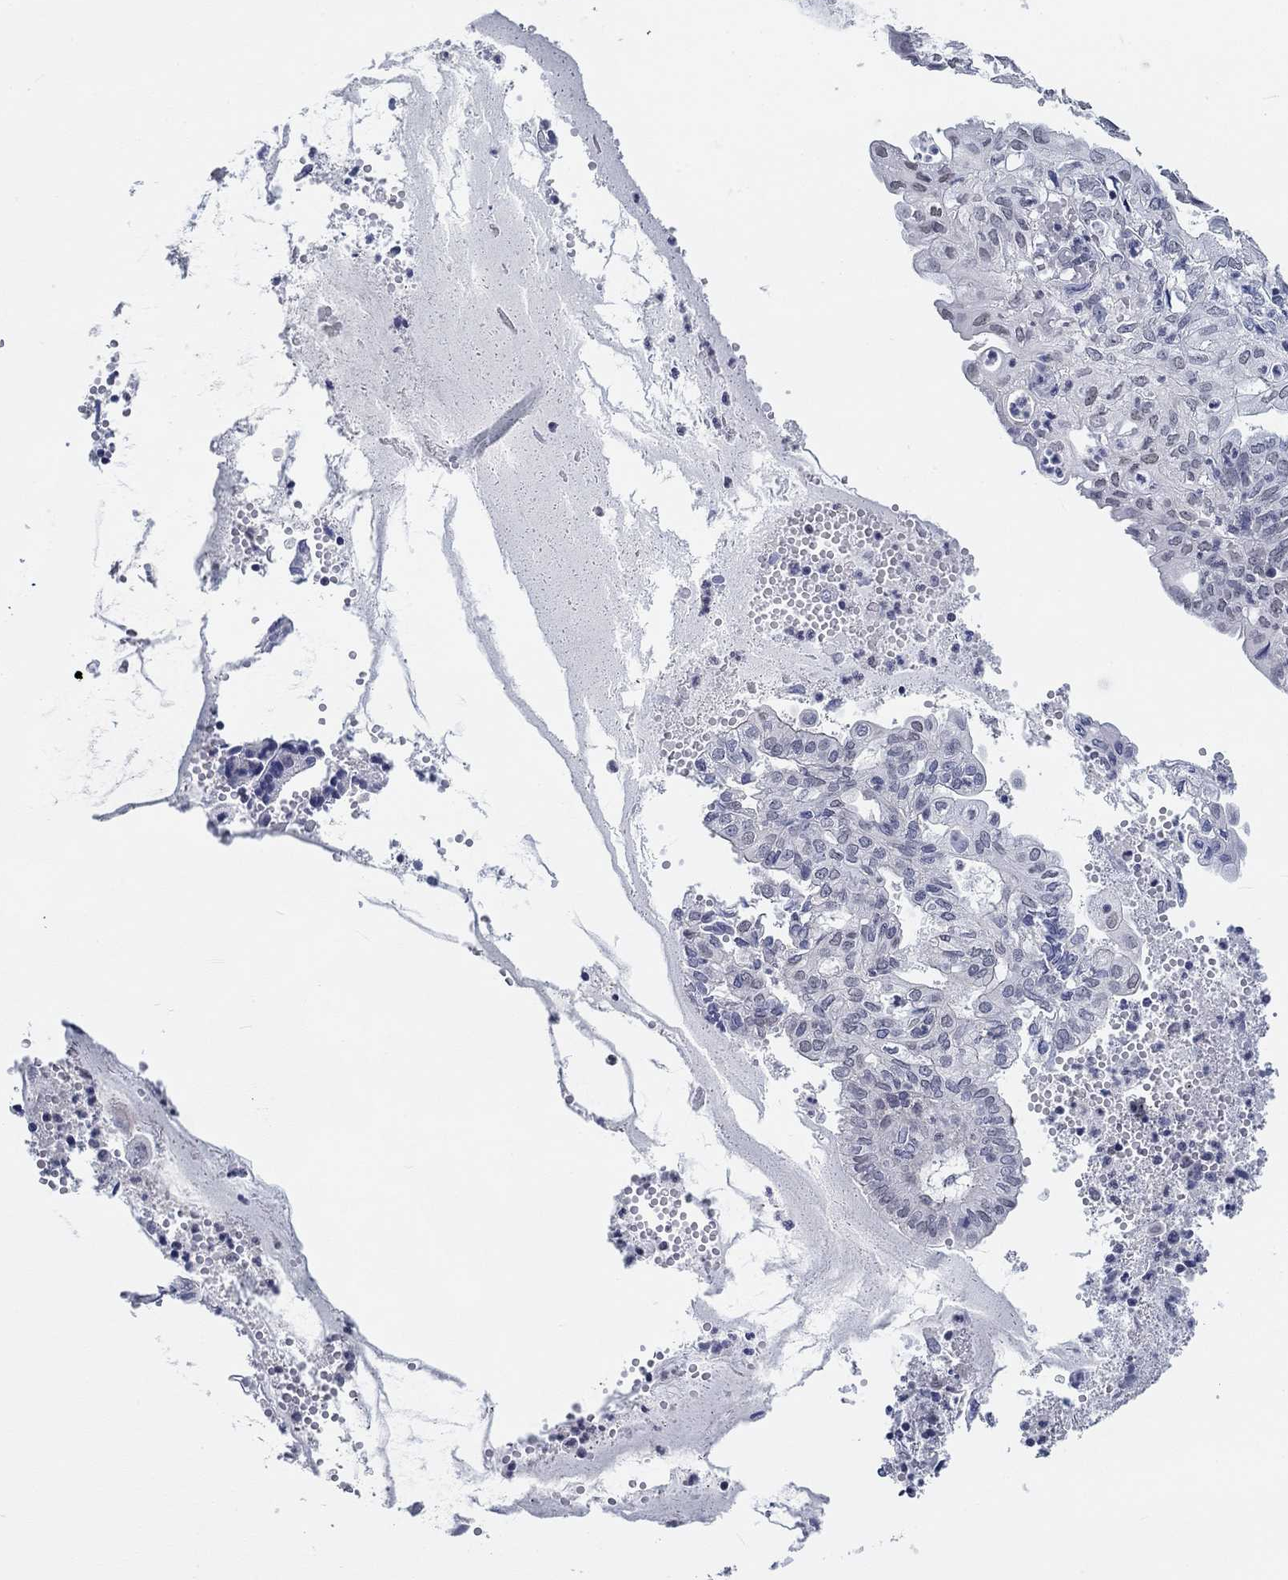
{"staining": {"intensity": "negative", "quantity": "none", "location": "none"}, "tissue": "endometrial cancer", "cell_type": "Tumor cells", "image_type": "cancer", "snomed": [{"axis": "morphology", "description": "Adenocarcinoma, NOS"}, {"axis": "topography", "description": "Endometrium"}], "caption": "Immunohistochemistry (IHC) photomicrograph of human adenocarcinoma (endometrial) stained for a protein (brown), which displays no staining in tumor cells. (Stains: DAB (3,3'-diaminobenzidine) immunohistochemistry (IHC) with hematoxylin counter stain, Microscopy: brightfield microscopy at high magnification).", "gene": "CRYGD", "patient": {"sex": "female", "age": 68}}